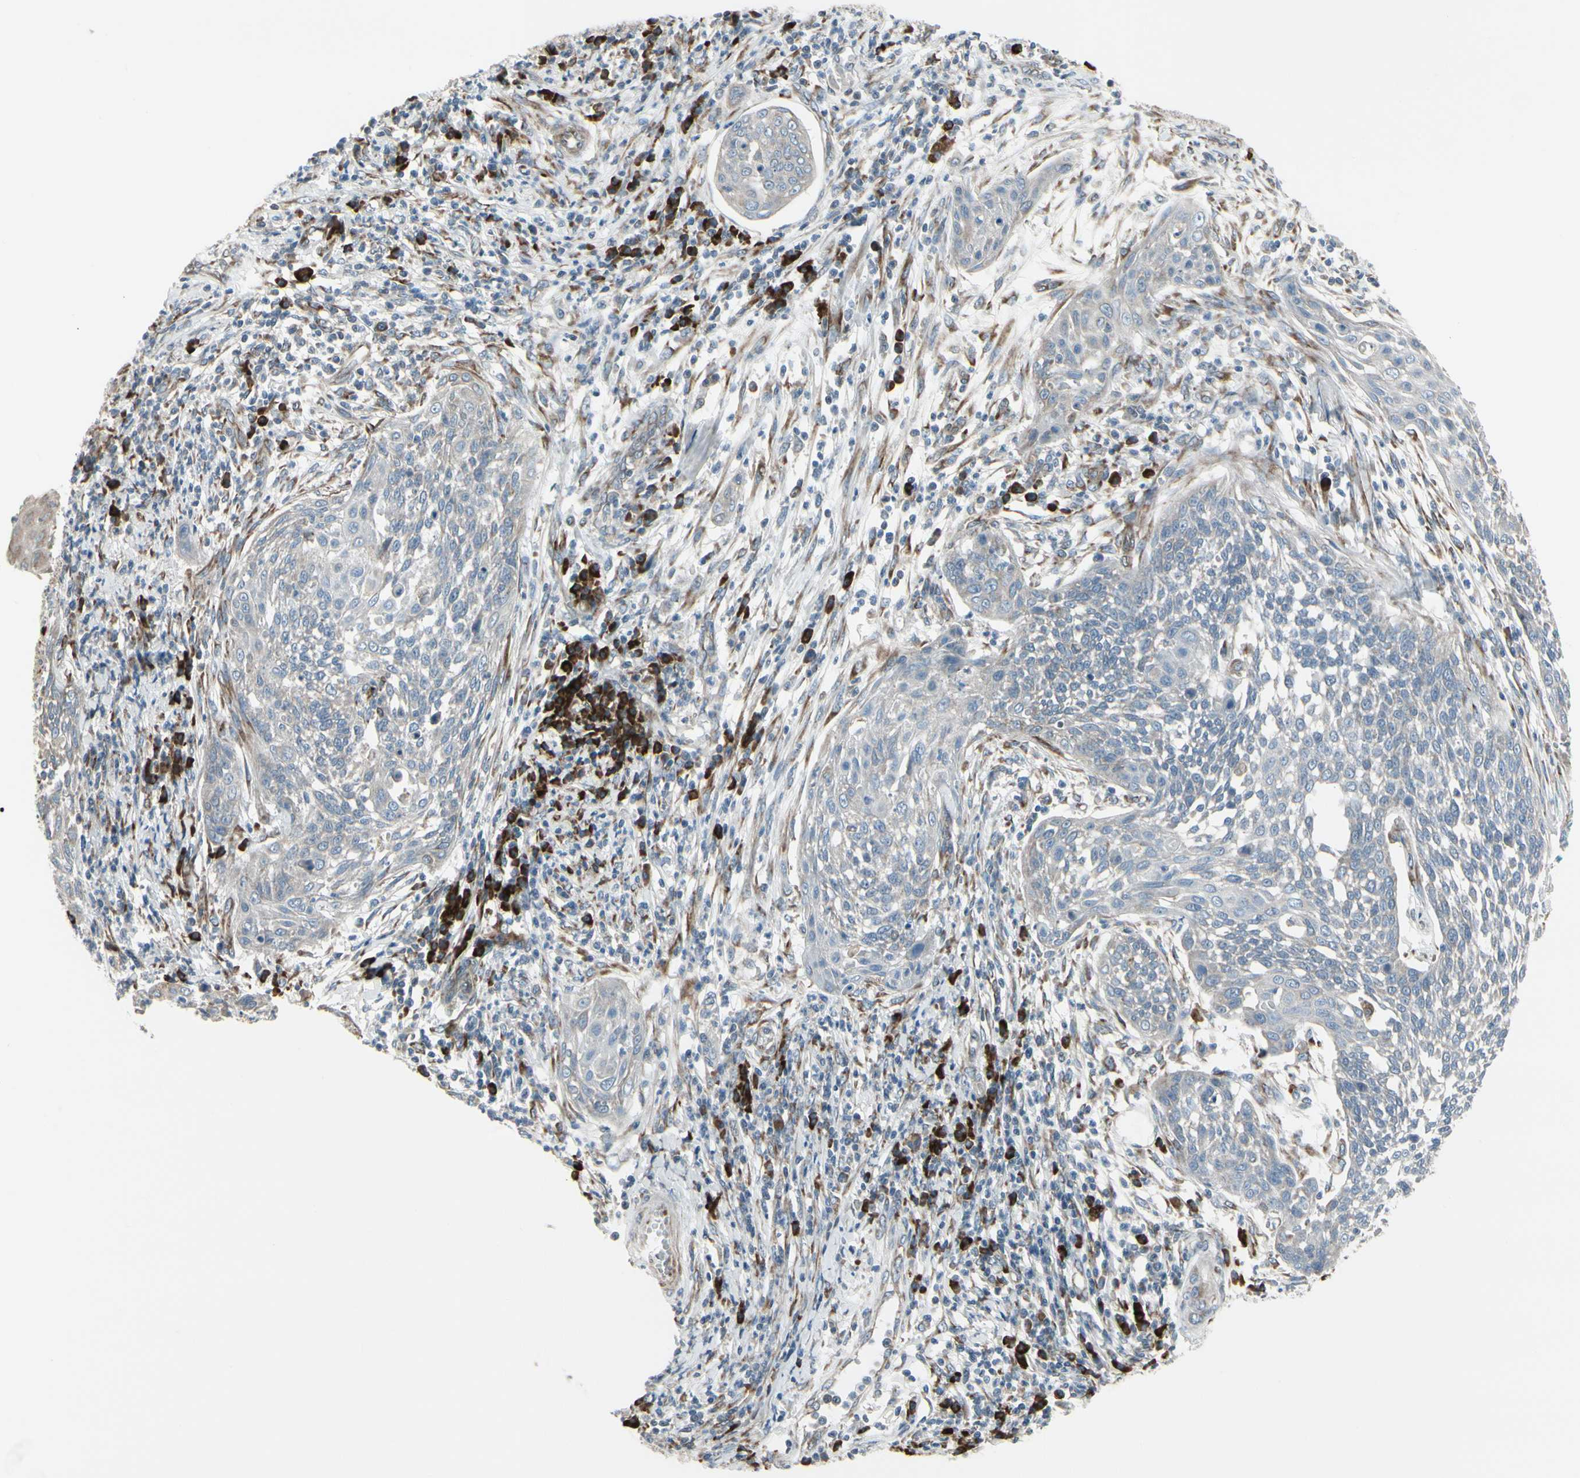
{"staining": {"intensity": "weak", "quantity": "25%-75%", "location": "cytoplasmic/membranous"}, "tissue": "cervical cancer", "cell_type": "Tumor cells", "image_type": "cancer", "snomed": [{"axis": "morphology", "description": "Squamous cell carcinoma, NOS"}, {"axis": "topography", "description": "Cervix"}], "caption": "Immunohistochemical staining of cervical squamous cell carcinoma reveals weak cytoplasmic/membranous protein expression in approximately 25%-75% of tumor cells.", "gene": "FNDC3A", "patient": {"sex": "female", "age": 34}}